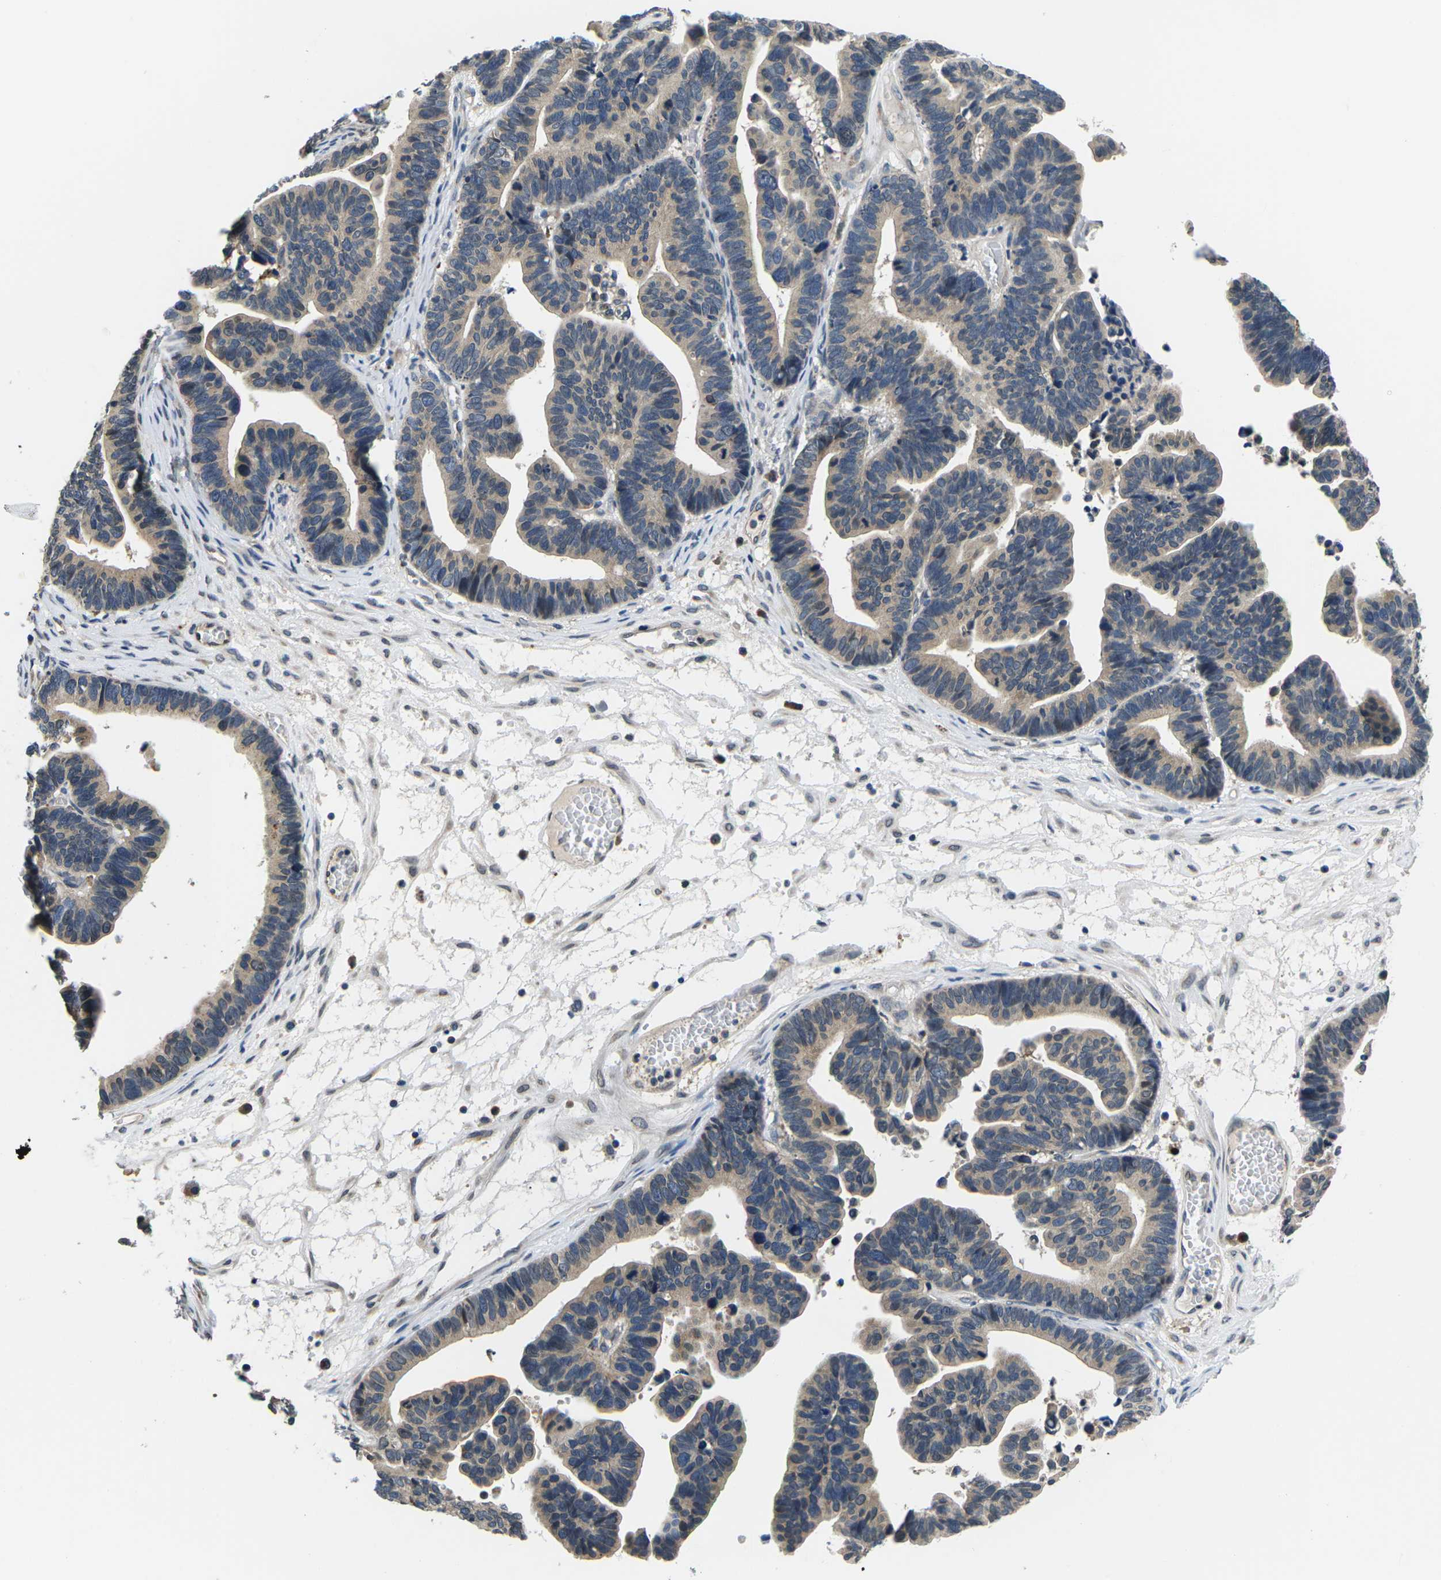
{"staining": {"intensity": "weak", "quantity": "25%-75%", "location": "cytoplasmic/membranous"}, "tissue": "ovarian cancer", "cell_type": "Tumor cells", "image_type": "cancer", "snomed": [{"axis": "morphology", "description": "Cystadenocarcinoma, serous, NOS"}, {"axis": "topography", "description": "Ovary"}], "caption": "IHC histopathology image of neoplastic tissue: human serous cystadenocarcinoma (ovarian) stained using immunohistochemistry reveals low levels of weak protein expression localized specifically in the cytoplasmic/membranous of tumor cells, appearing as a cytoplasmic/membranous brown color.", "gene": "SNX10", "patient": {"sex": "female", "age": 56}}